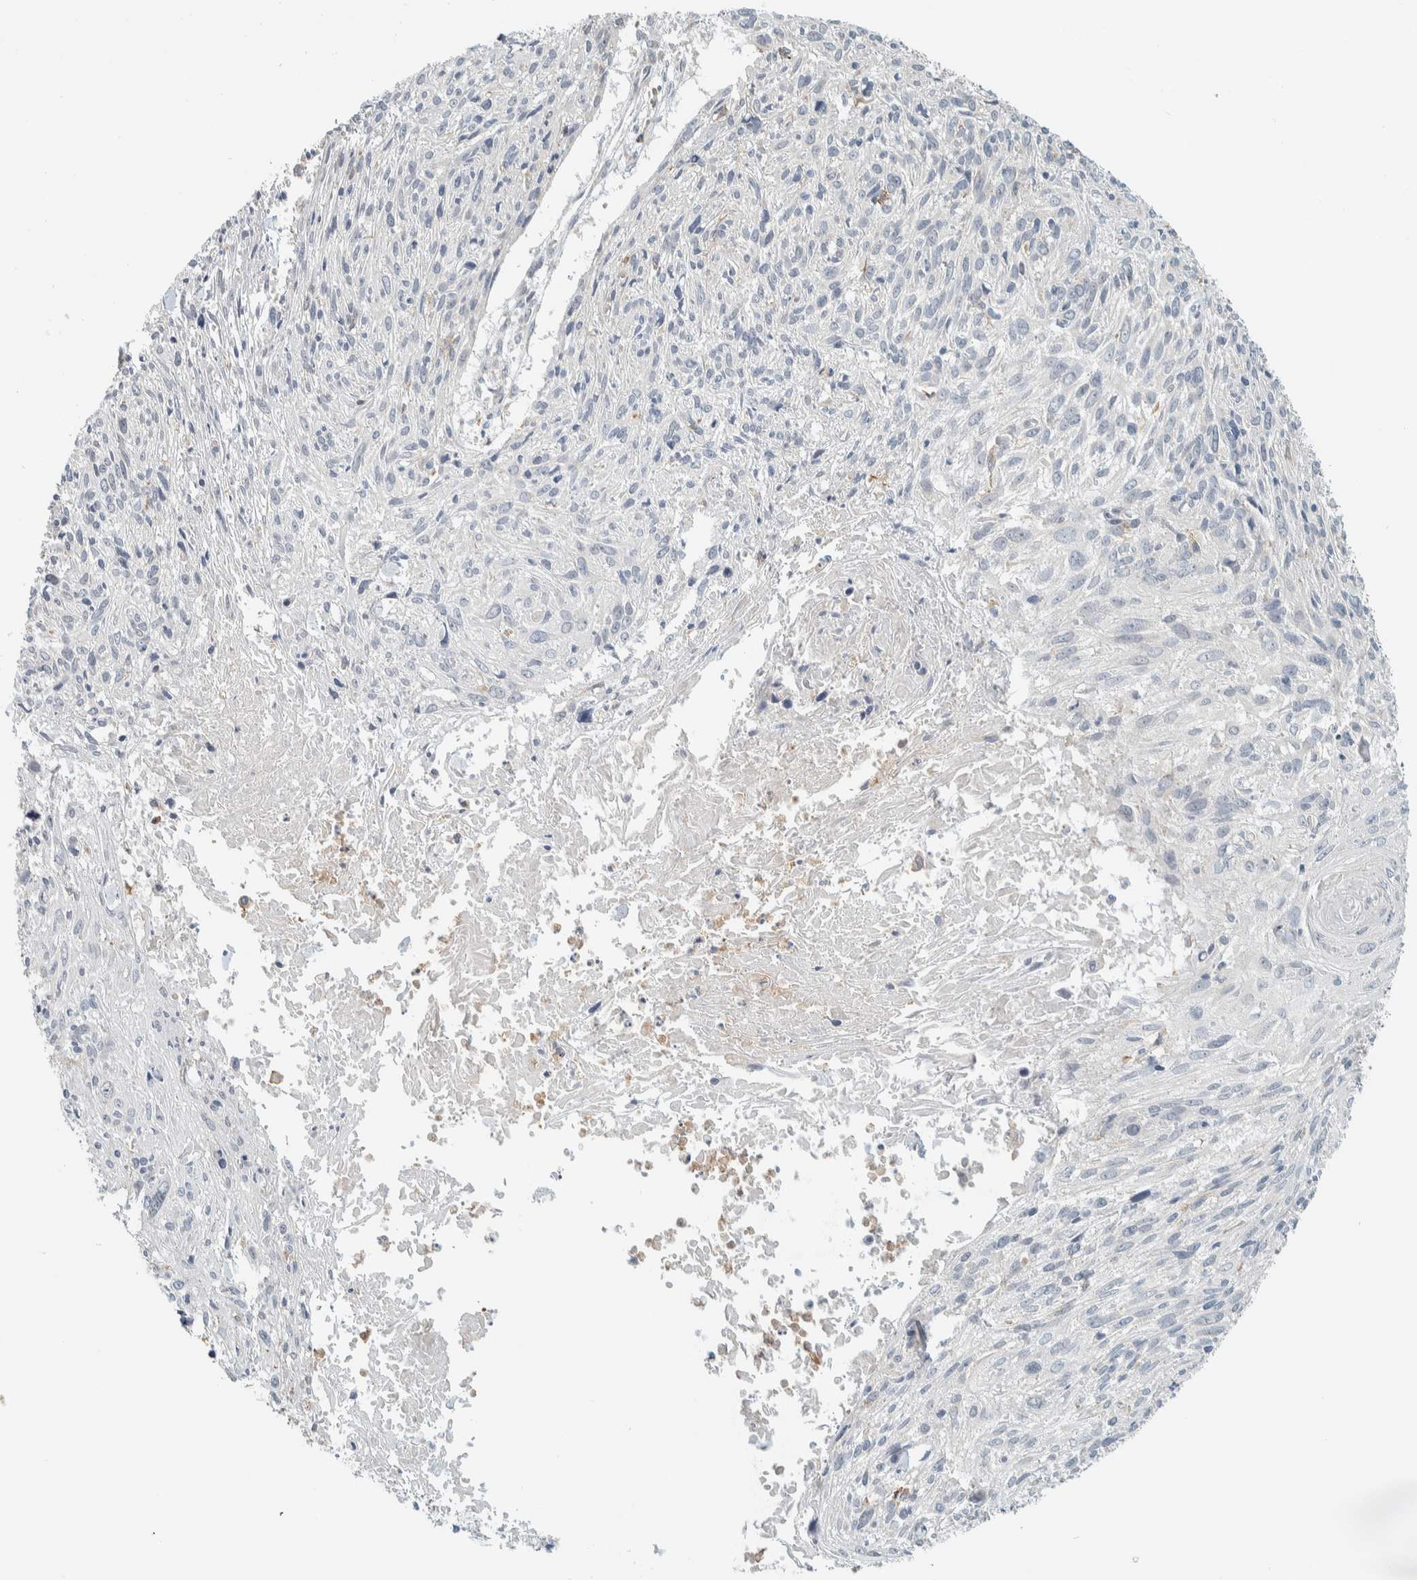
{"staining": {"intensity": "negative", "quantity": "none", "location": "none"}, "tissue": "cervical cancer", "cell_type": "Tumor cells", "image_type": "cancer", "snomed": [{"axis": "morphology", "description": "Squamous cell carcinoma, NOS"}, {"axis": "topography", "description": "Cervix"}], "caption": "High power microscopy photomicrograph of an immunohistochemistry (IHC) micrograph of cervical cancer, revealing no significant expression in tumor cells. (DAB immunohistochemistry (IHC) visualized using brightfield microscopy, high magnification).", "gene": "CCDC57", "patient": {"sex": "female", "age": 51}}